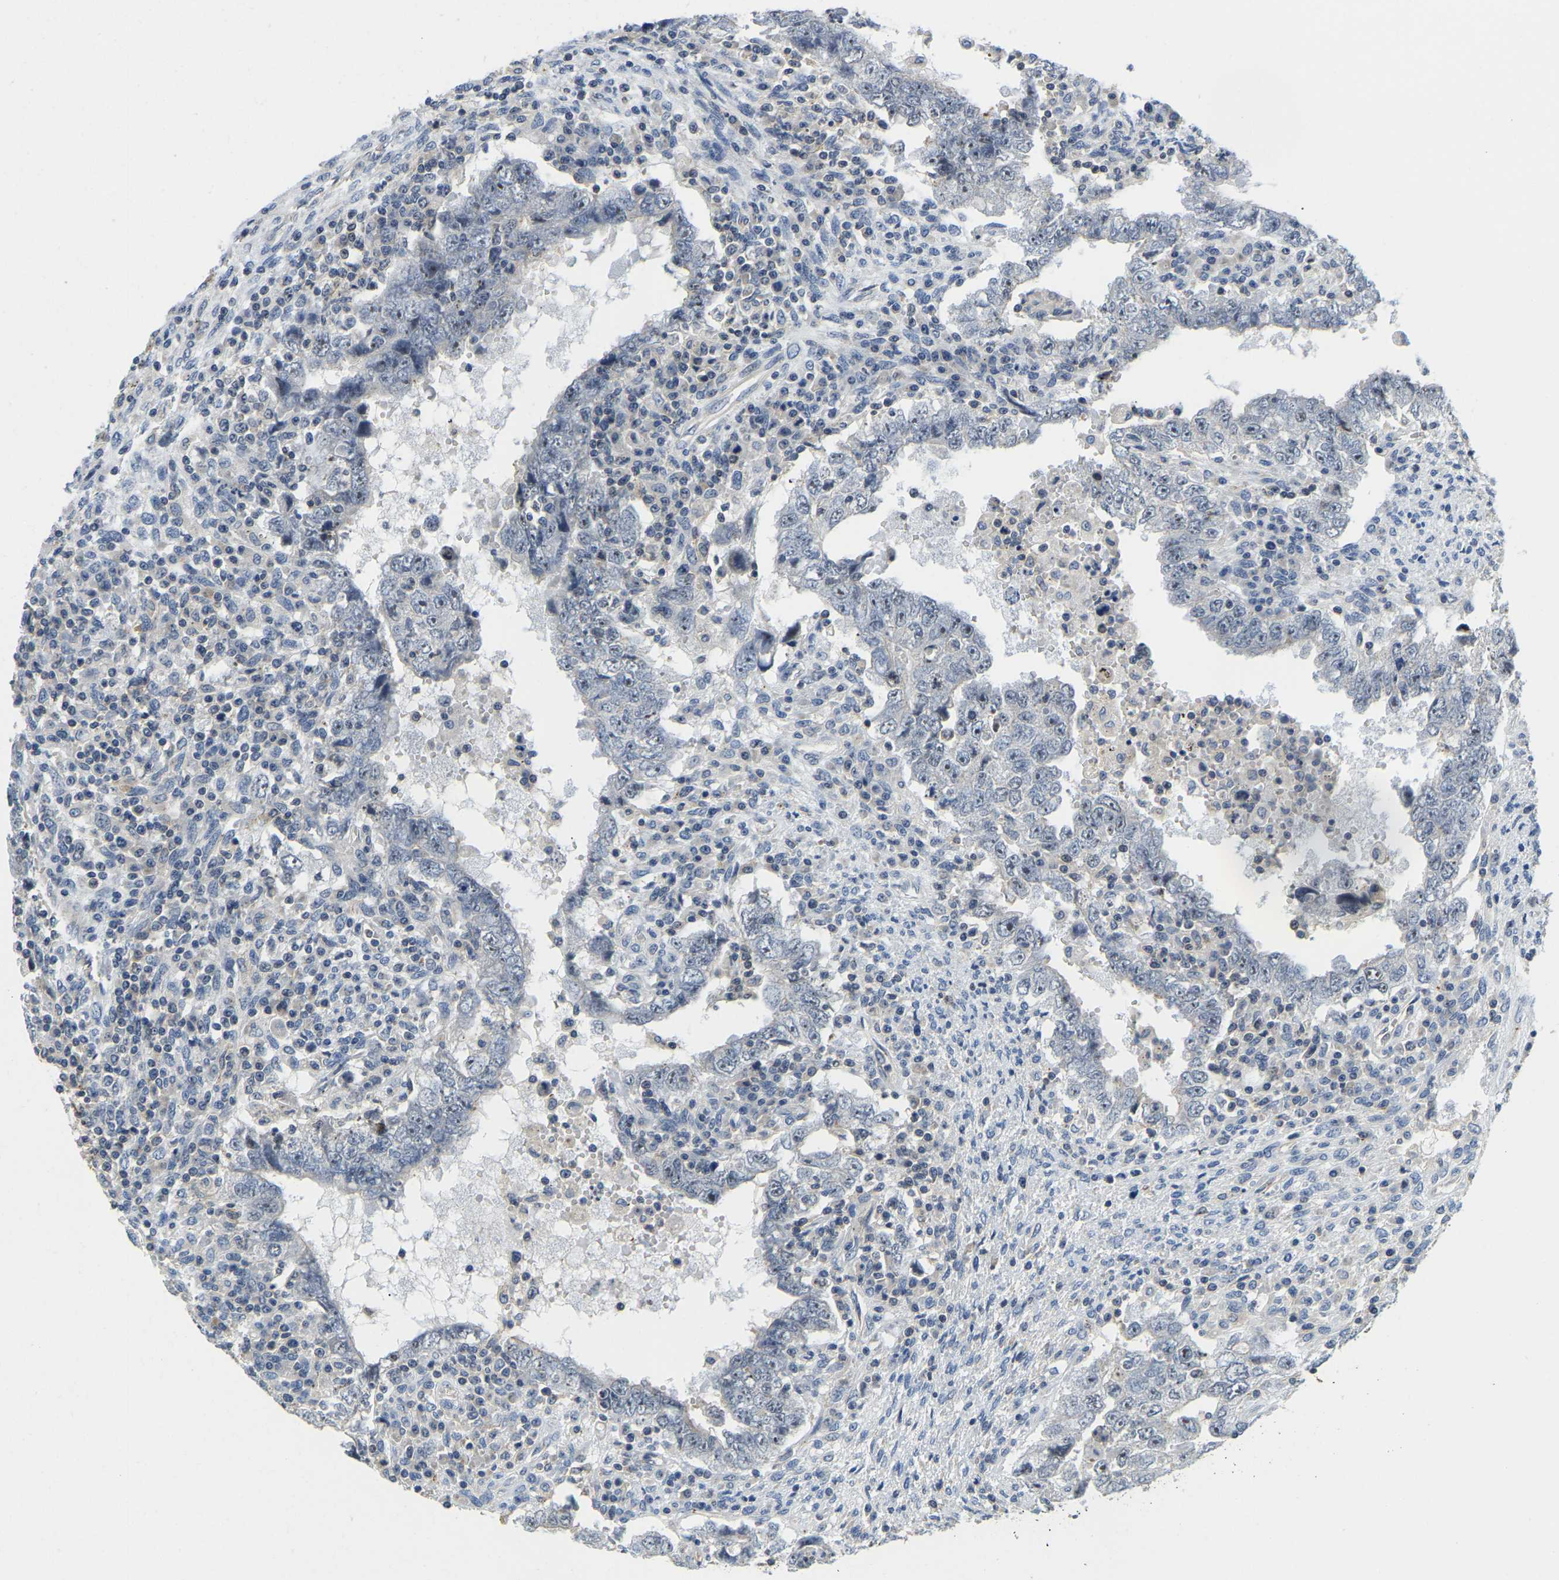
{"staining": {"intensity": "weak", "quantity": "<25%", "location": "nuclear"}, "tissue": "testis cancer", "cell_type": "Tumor cells", "image_type": "cancer", "snomed": [{"axis": "morphology", "description": "Carcinoma, Embryonal, NOS"}, {"axis": "topography", "description": "Testis"}], "caption": "Immunohistochemistry micrograph of neoplastic tissue: testis cancer (embryonal carcinoma) stained with DAB (3,3'-diaminobenzidine) displays no significant protein positivity in tumor cells. Nuclei are stained in blue.", "gene": "RRP1", "patient": {"sex": "male", "age": 26}}